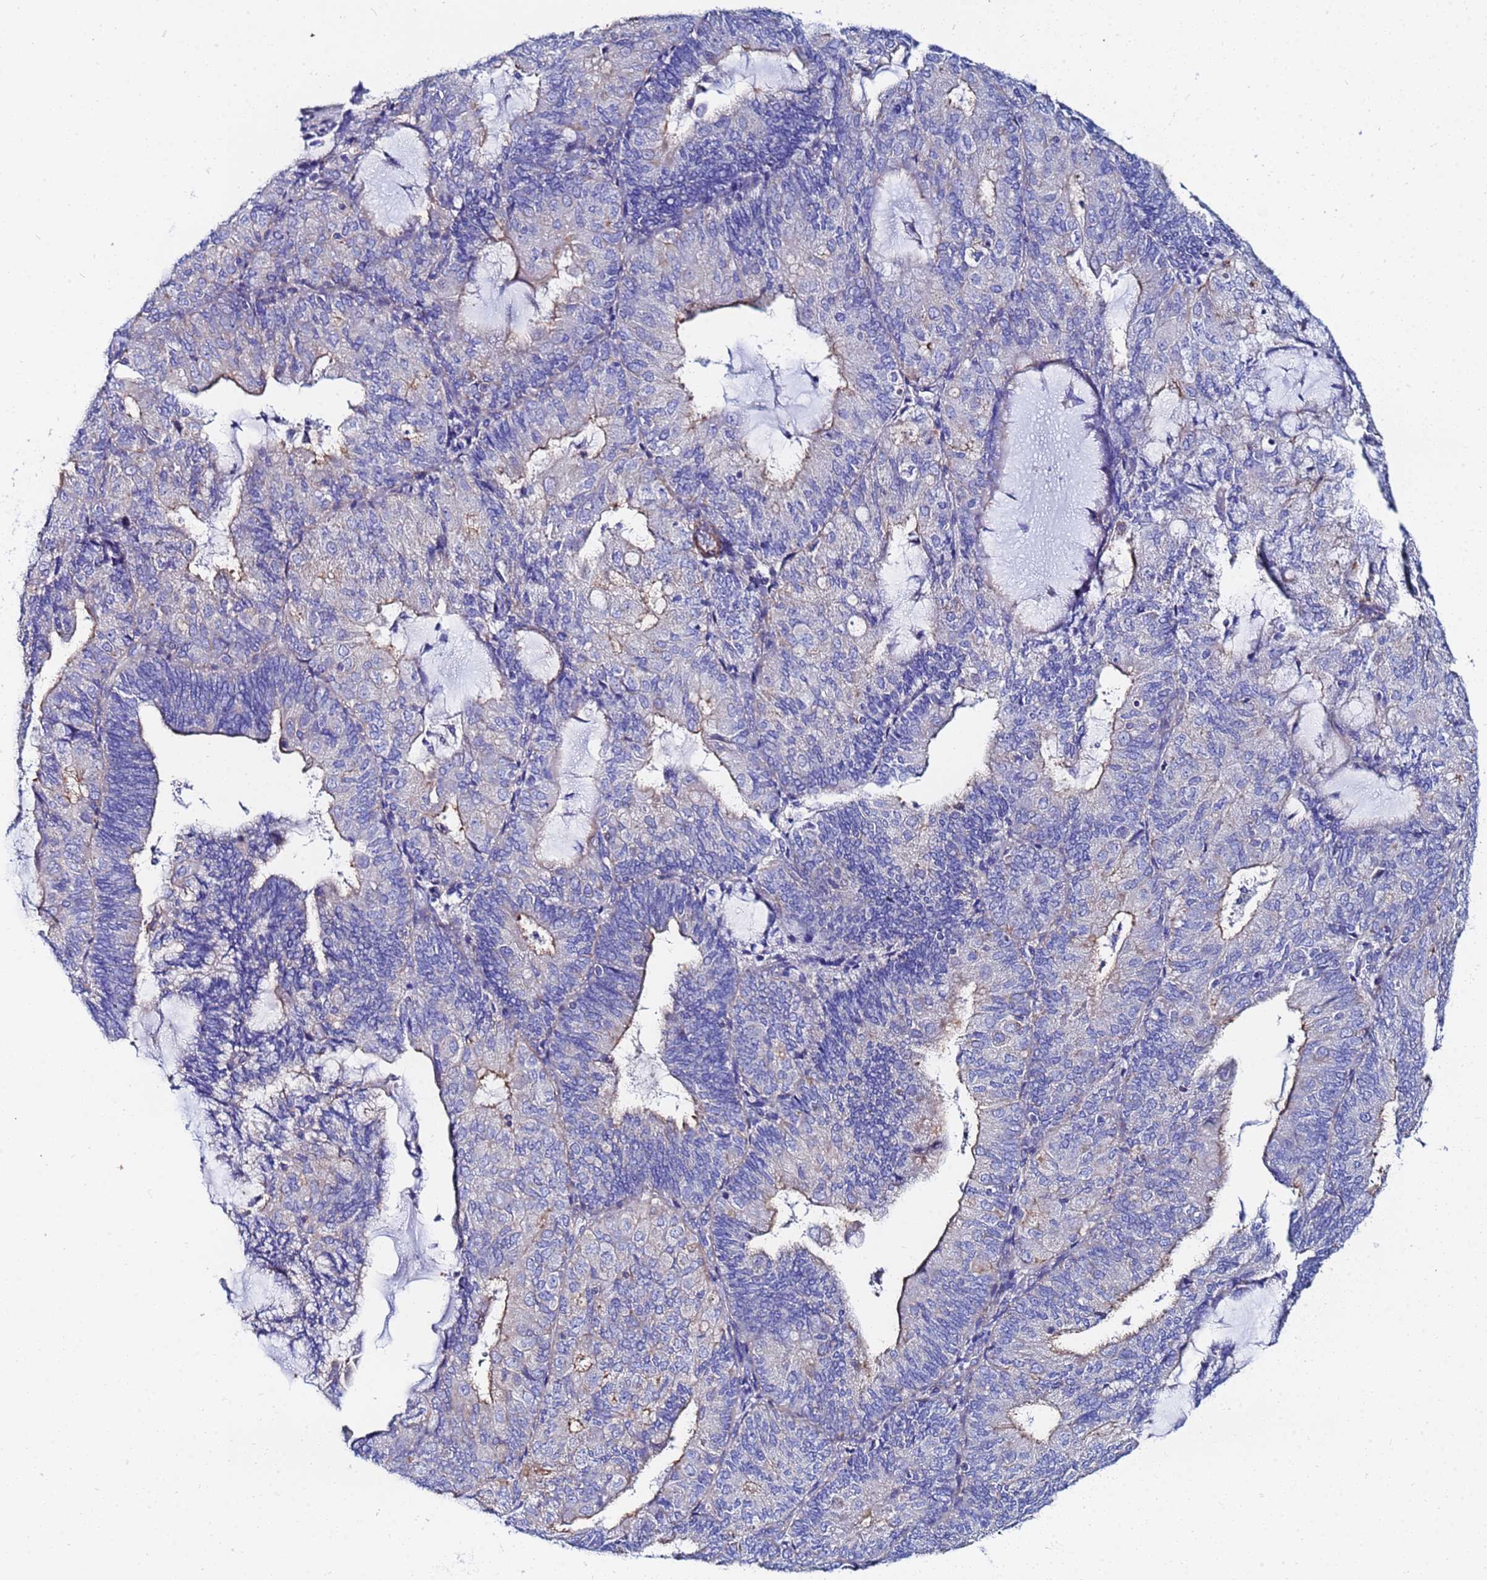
{"staining": {"intensity": "moderate", "quantity": "<25%", "location": "cytoplasmic/membranous"}, "tissue": "endometrial cancer", "cell_type": "Tumor cells", "image_type": "cancer", "snomed": [{"axis": "morphology", "description": "Adenocarcinoma, NOS"}, {"axis": "topography", "description": "Endometrium"}], "caption": "A micrograph showing moderate cytoplasmic/membranous staining in about <25% of tumor cells in endometrial adenocarcinoma, as visualized by brown immunohistochemical staining.", "gene": "RAB39B", "patient": {"sex": "female", "age": 81}}